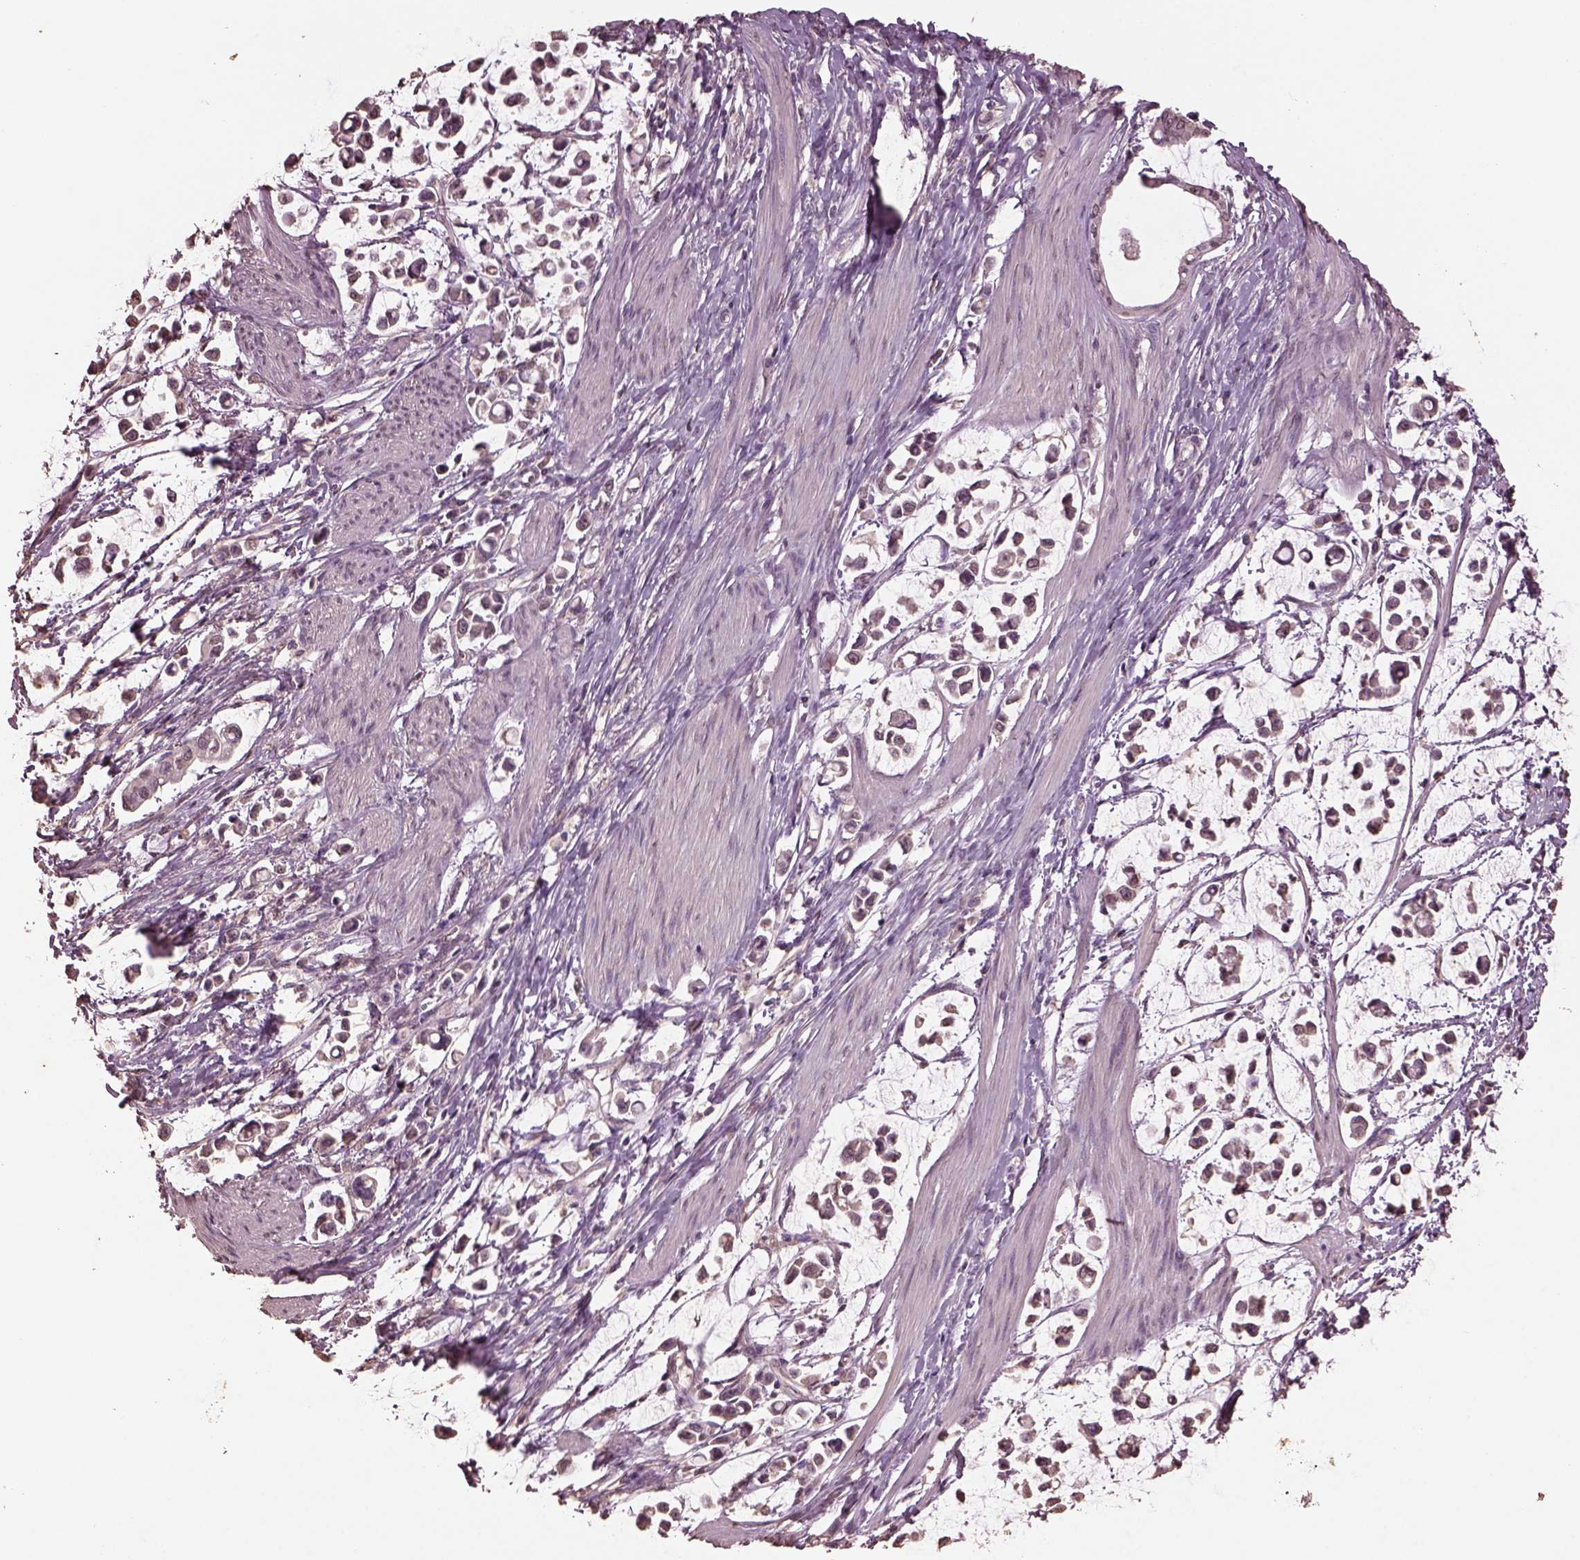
{"staining": {"intensity": "negative", "quantity": "none", "location": "none"}, "tissue": "stomach cancer", "cell_type": "Tumor cells", "image_type": "cancer", "snomed": [{"axis": "morphology", "description": "Adenocarcinoma, NOS"}, {"axis": "topography", "description": "Stomach"}], "caption": "Immunohistochemistry (IHC) of human stomach cancer displays no expression in tumor cells.", "gene": "CPT1C", "patient": {"sex": "male", "age": 82}}